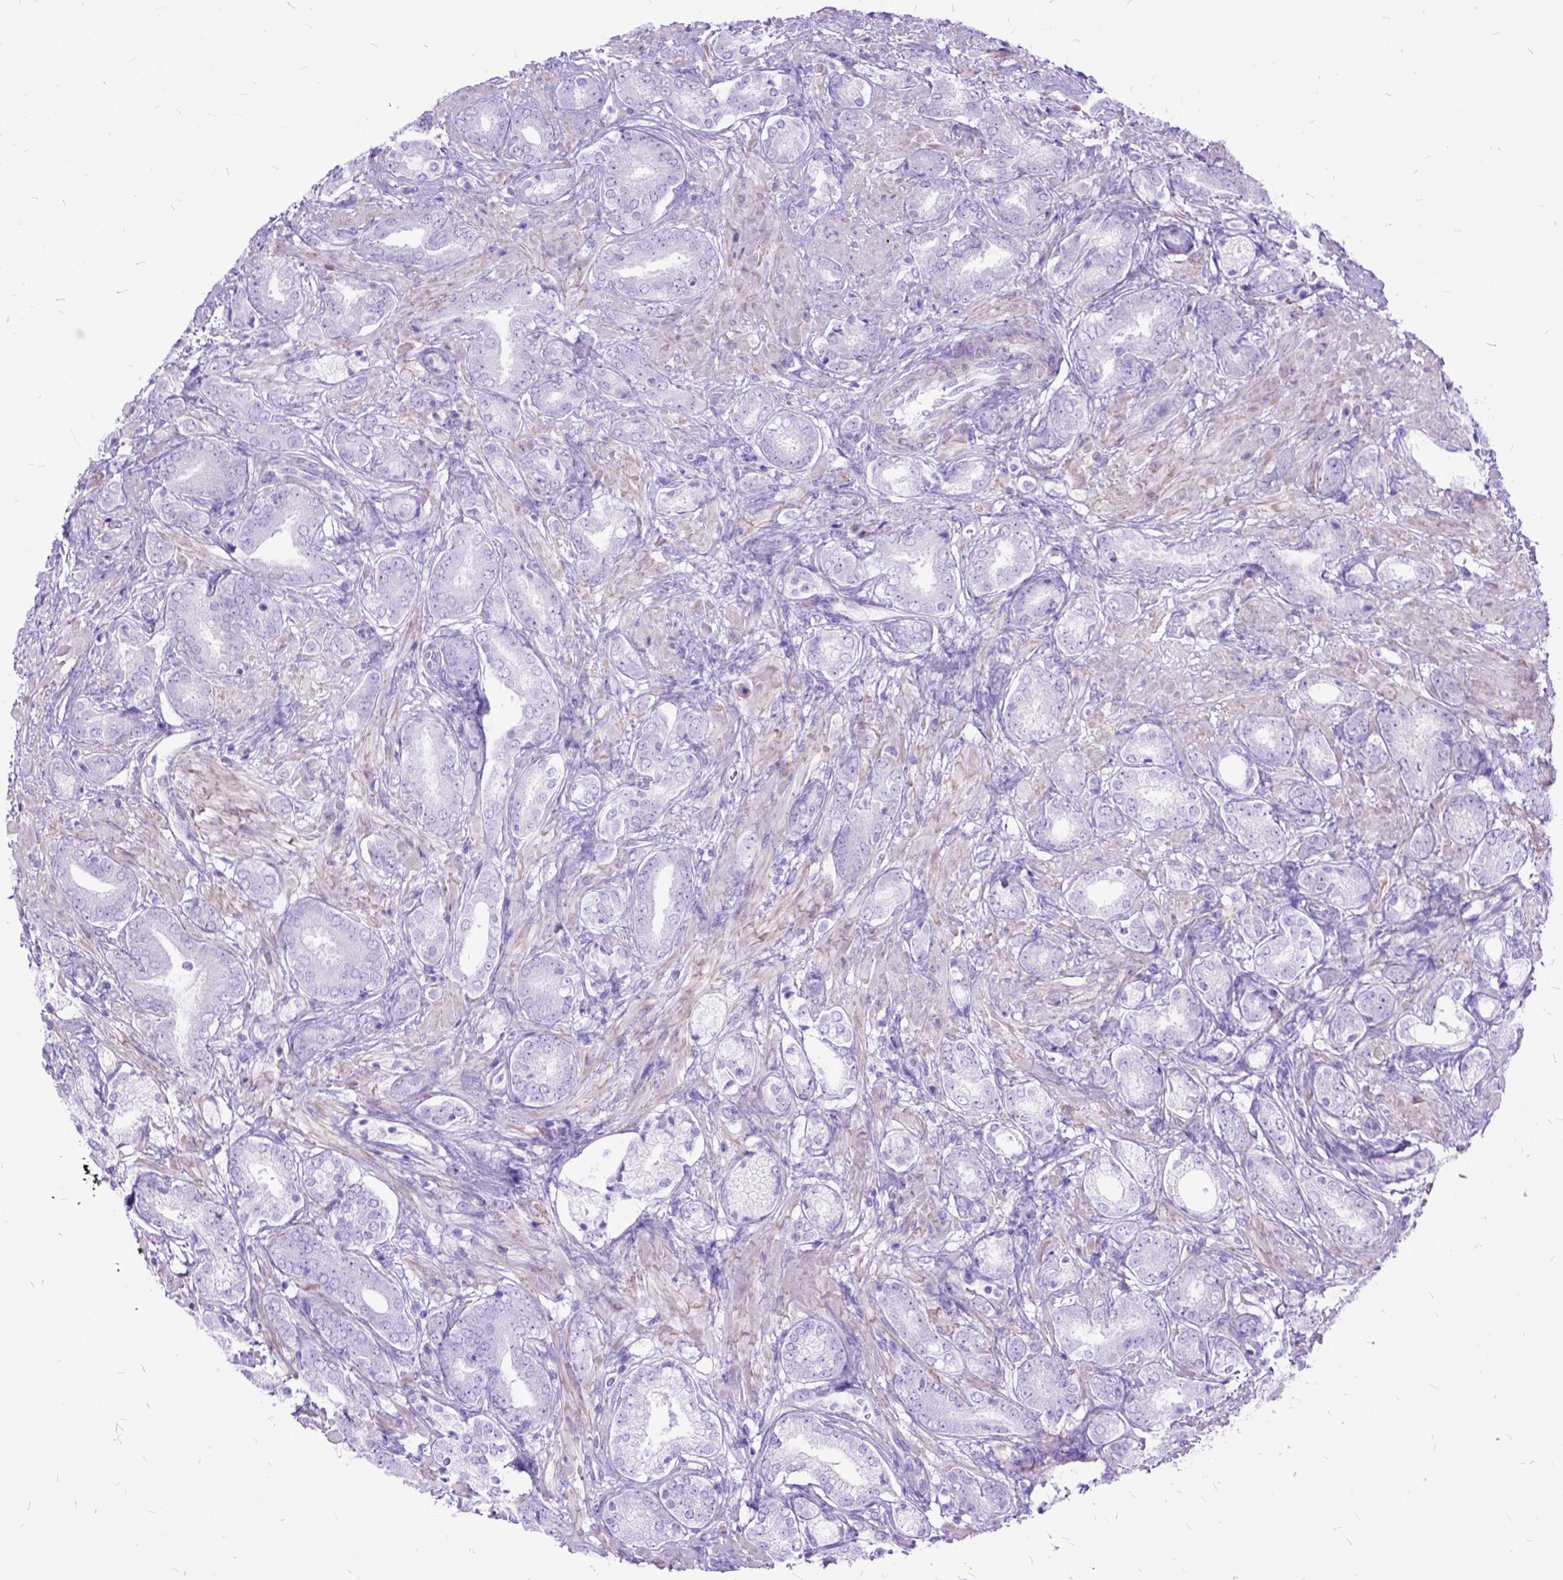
{"staining": {"intensity": "negative", "quantity": "none", "location": "none"}, "tissue": "prostate cancer", "cell_type": "Tumor cells", "image_type": "cancer", "snomed": [{"axis": "morphology", "description": "Adenocarcinoma, High grade"}, {"axis": "topography", "description": "Prostate"}], "caption": "High magnification brightfield microscopy of prostate adenocarcinoma (high-grade) stained with DAB (brown) and counterstained with hematoxylin (blue): tumor cells show no significant staining. The staining is performed using DAB (3,3'-diaminobenzidine) brown chromogen with nuclei counter-stained in using hematoxylin.", "gene": "ARL9", "patient": {"sex": "male", "age": 56}}